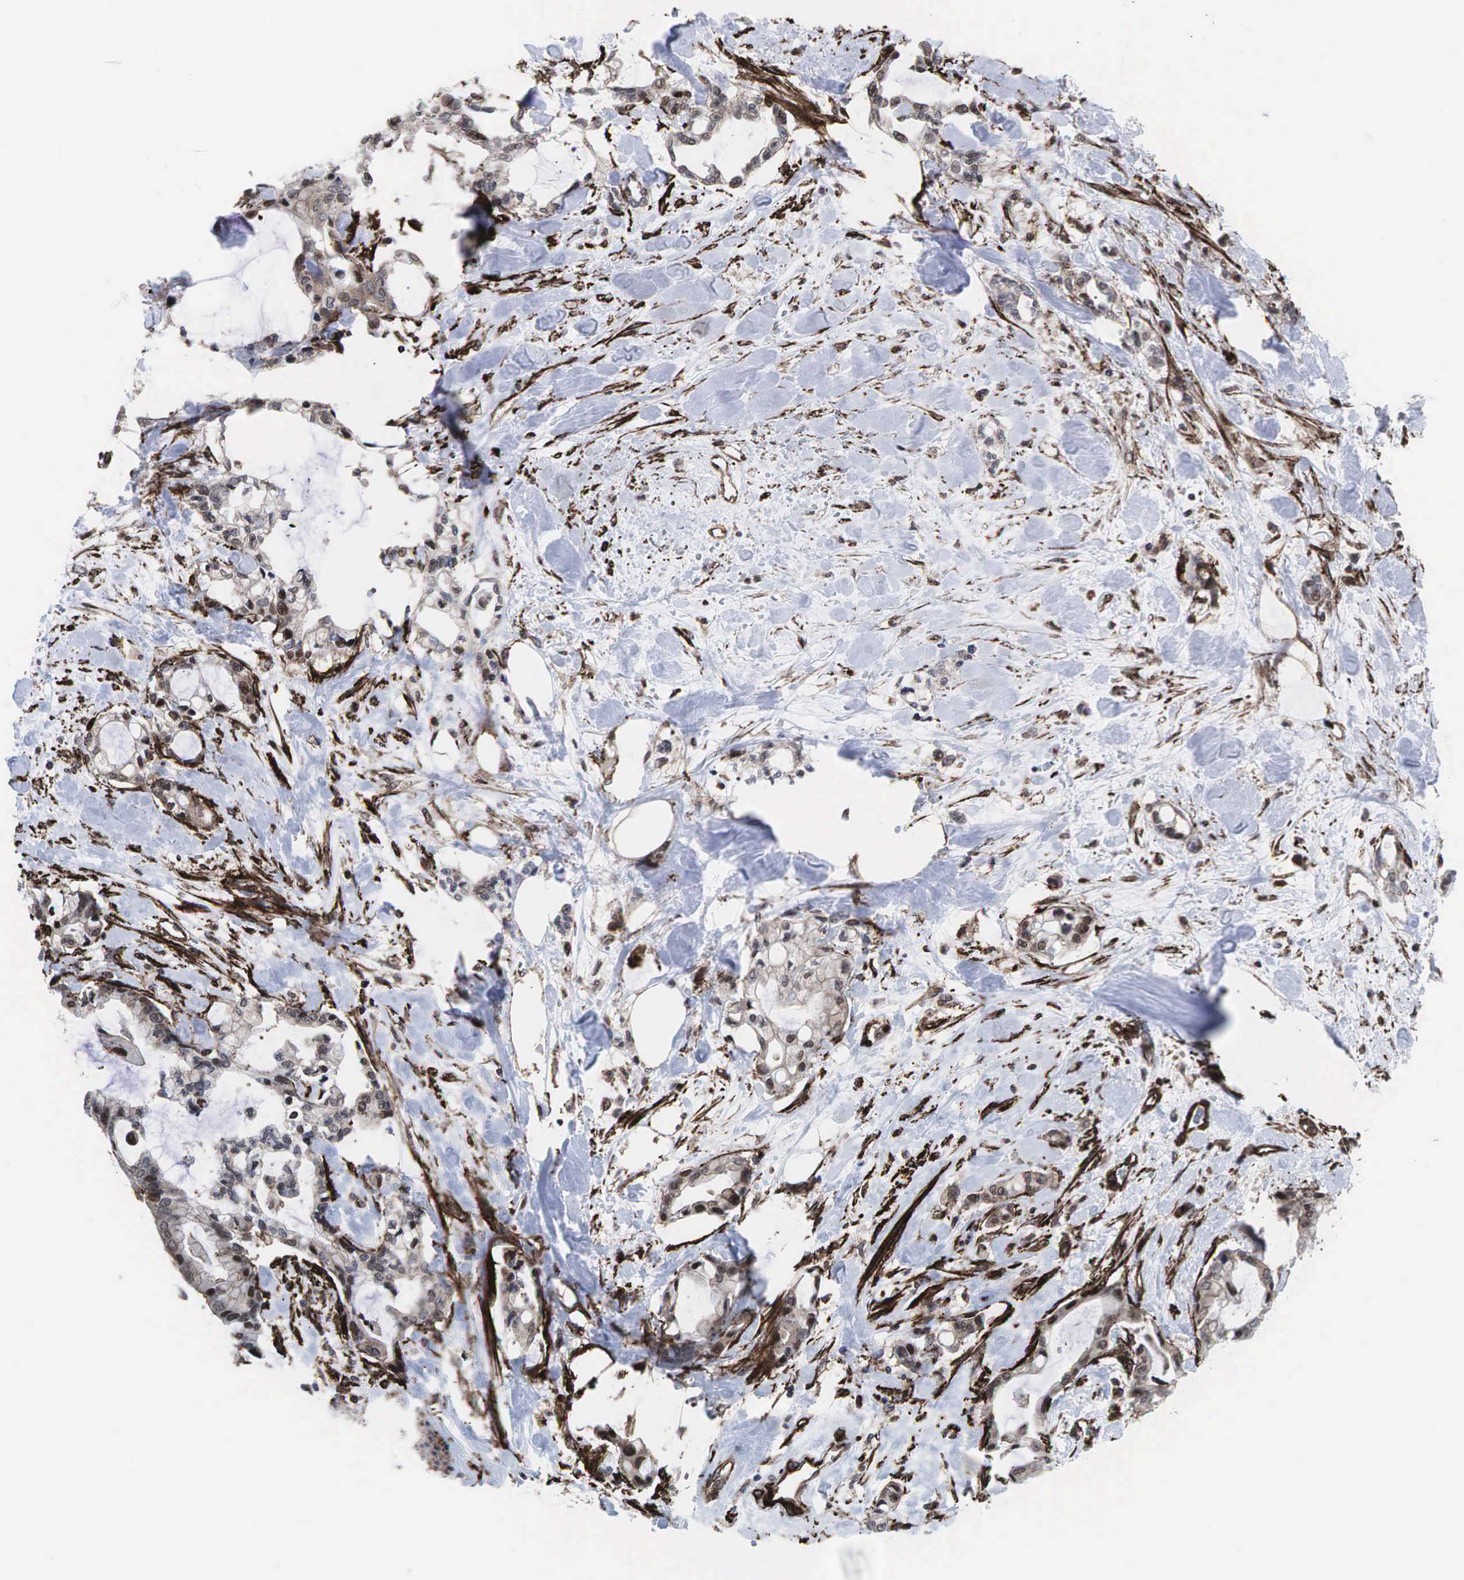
{"staining": {"intensity": "weak", "quantity": ">75%", "location": "cytoplasmic/membranous"}, "tissue": "pancreatic cancer", "cell_type": "Tumor cells", "image_type": "cancer", "snomed": [{"axis": "morphology", "description": "Adenocarcinoma, NOS"}, {"axis": "topography", "description": "Pancreas"}], "caption": "Tumor cells show weak cytoplasmic/membranous expression in about >75% of cells in adenocarcinoma (pancreatic). (Stains: DAB (3,3'-diaminobenzidine) in brown, nuclei in blue, Microscopy: brightfield microscopy at high magnification).", "gene": "GPRASP1", "patient": {"sex": "female", "age": 70}}